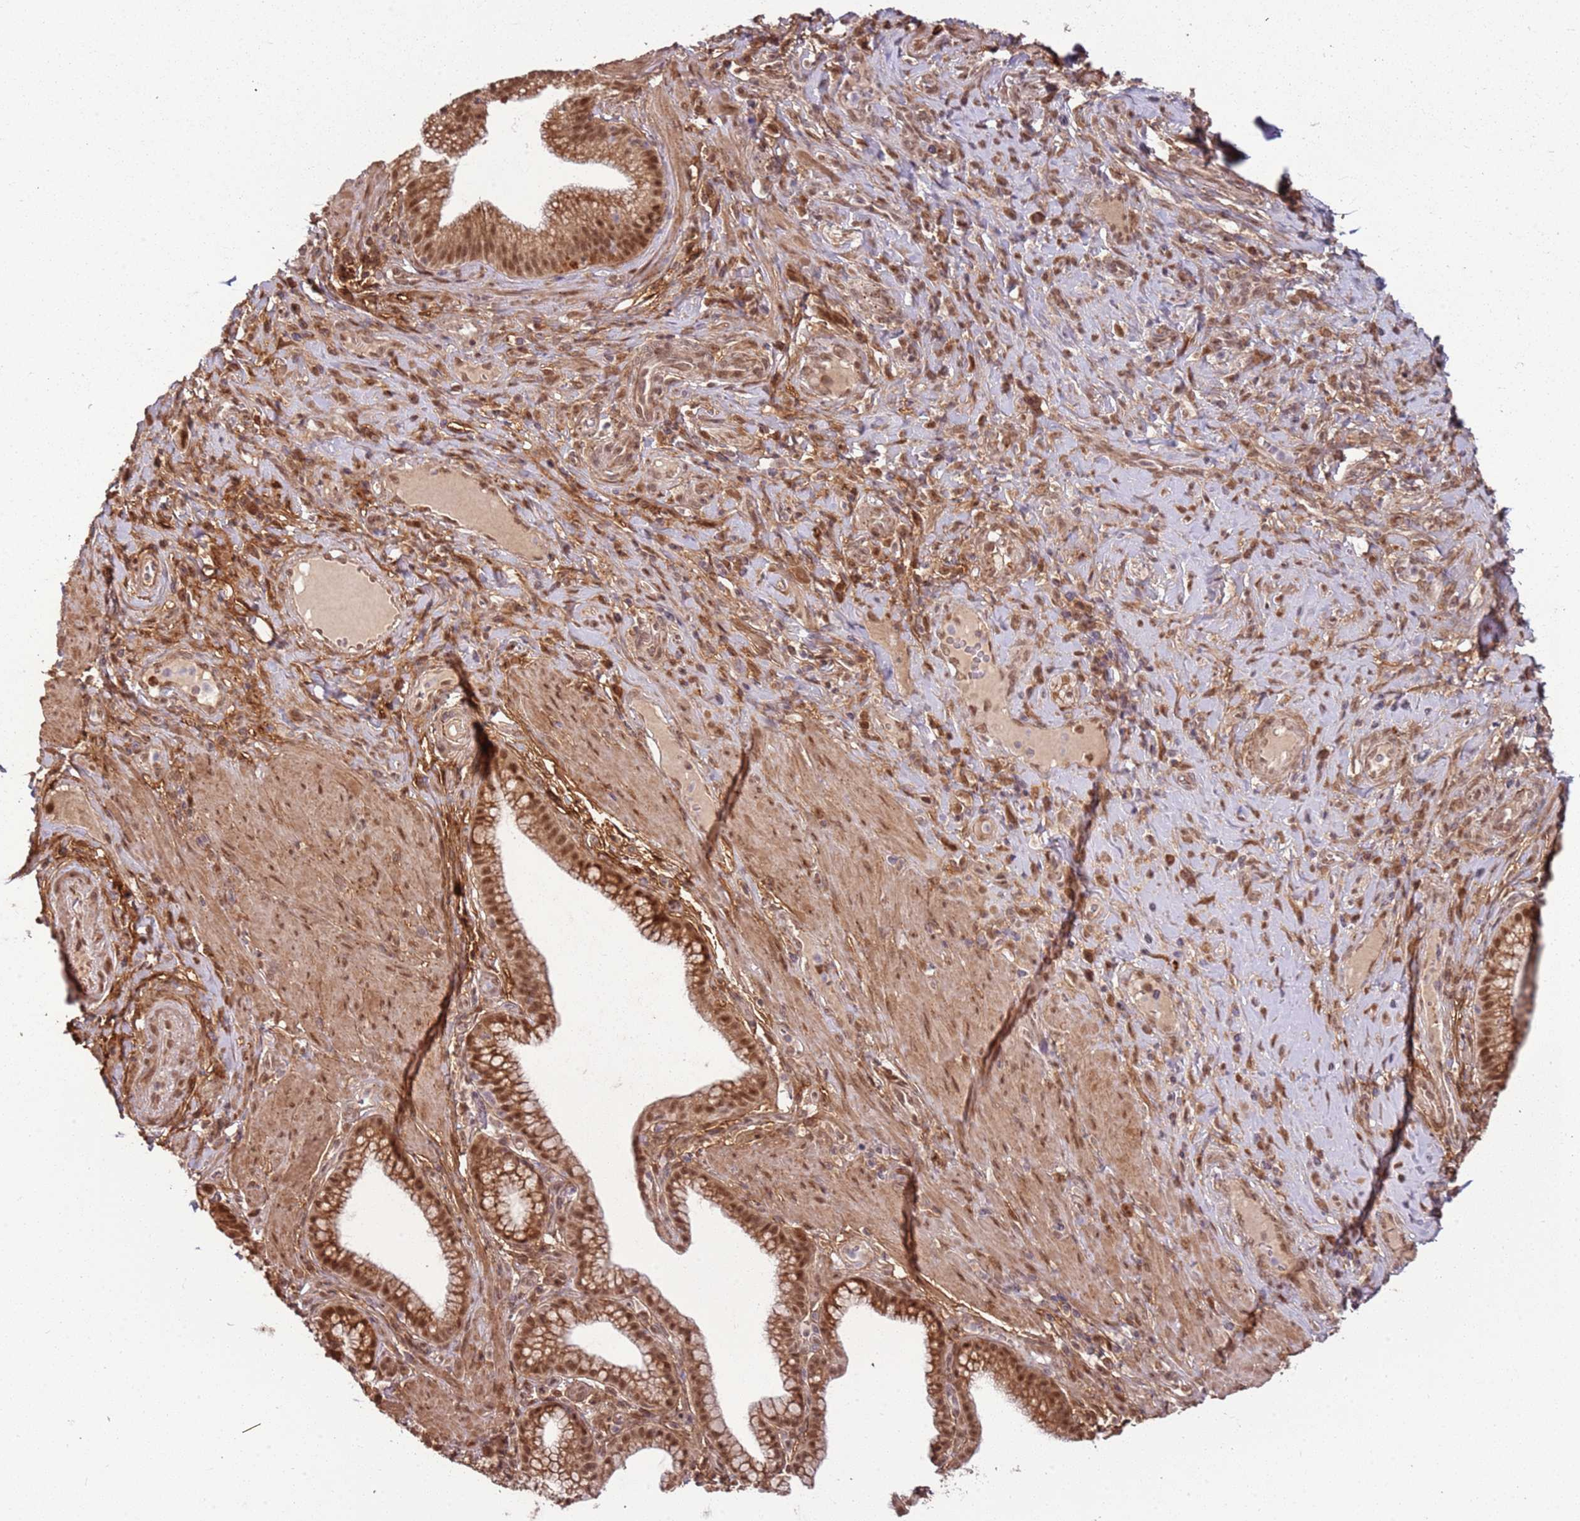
{"staining": {"intensity": "moderate", "quantity": ">75%", "location": "cytoplasmic/membranous,nuclear"}, "tissue": "pancreatic cancer", "cell_type": "Tumor cells", "image_type": "cancer", "snomed": [{"axis": "morphology", "description": "Adenocarcinoma, NOS"}, {"axis": "topography", "description": "Pancreas"}], "caption": "This is a micrograph of immunohistochemistry (IHC) staining of pancreatic adenocarcinoma, which shows moderate staining in the cytoplasmic/membranous and nuclear of tumor cells.", "gene": "POLR3H", "patient": {"sex": "male", "age": 72}}